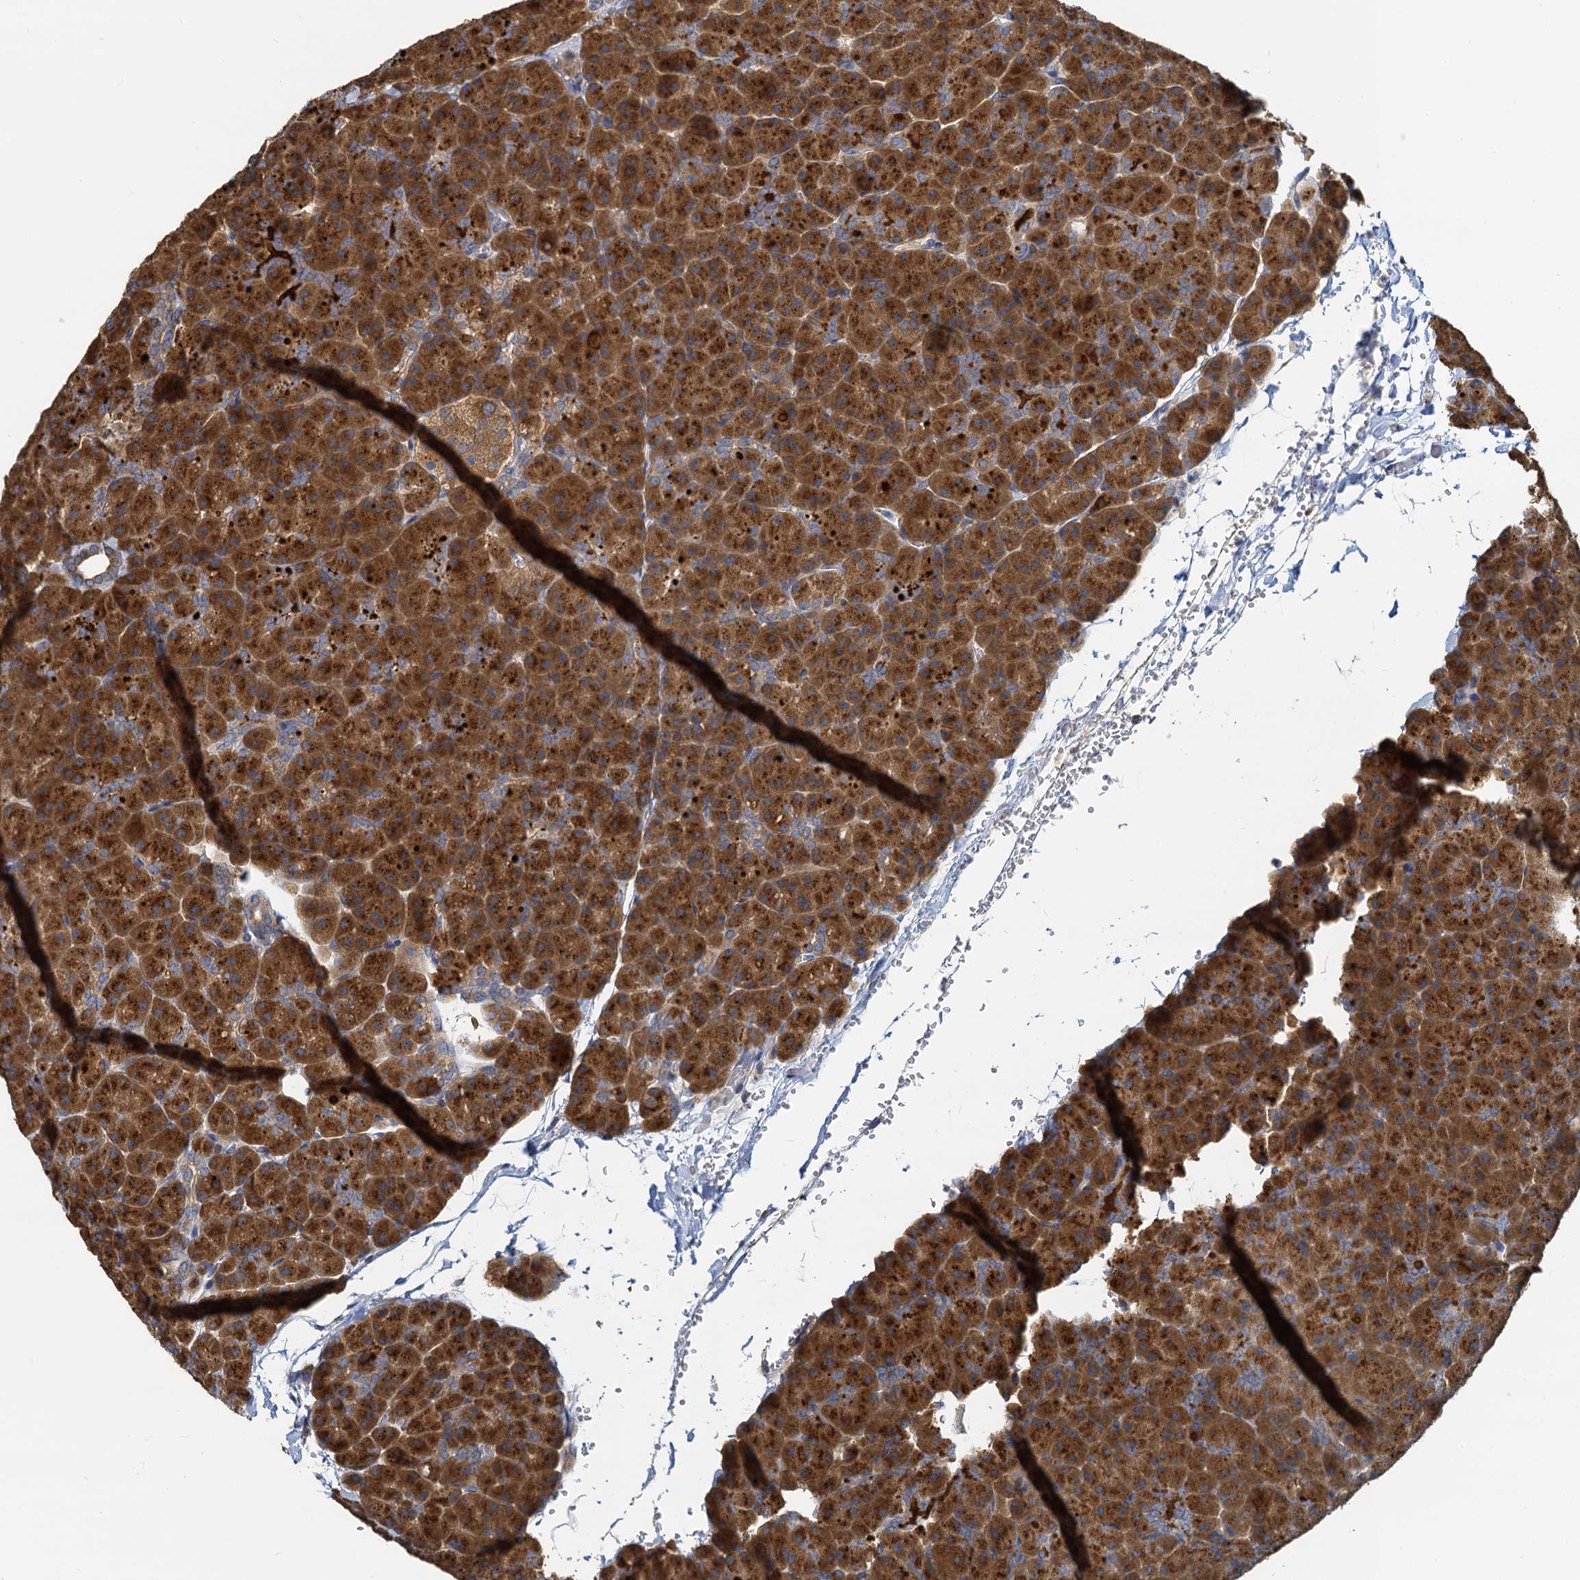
{"staining": {"intensity": "strong", "quantity": ">75%", "location": "cytoplasmic/membranous"}, "tissue": "pancreas", "cell_type": "Exocrine glandular cells", "image_type": "normal", "snomed": [{"axis": "morphology", "description": "Normal tissue, NOS"}, {"axis": "topography", "description": "Pancreas"}], "caption": "DAB immunohistochemical staining of normal pancreas reveals strong cytoplasmic/membranous protein positivity in approximately >75% of exocrine glandular cells. The staining is performed using DAB brown chromogen to label protein expression. The nuclei are counter-stained blue using hematoxylin.", "gene": "NKAPD1", "patient": {"sex": "male", "age": 36}}